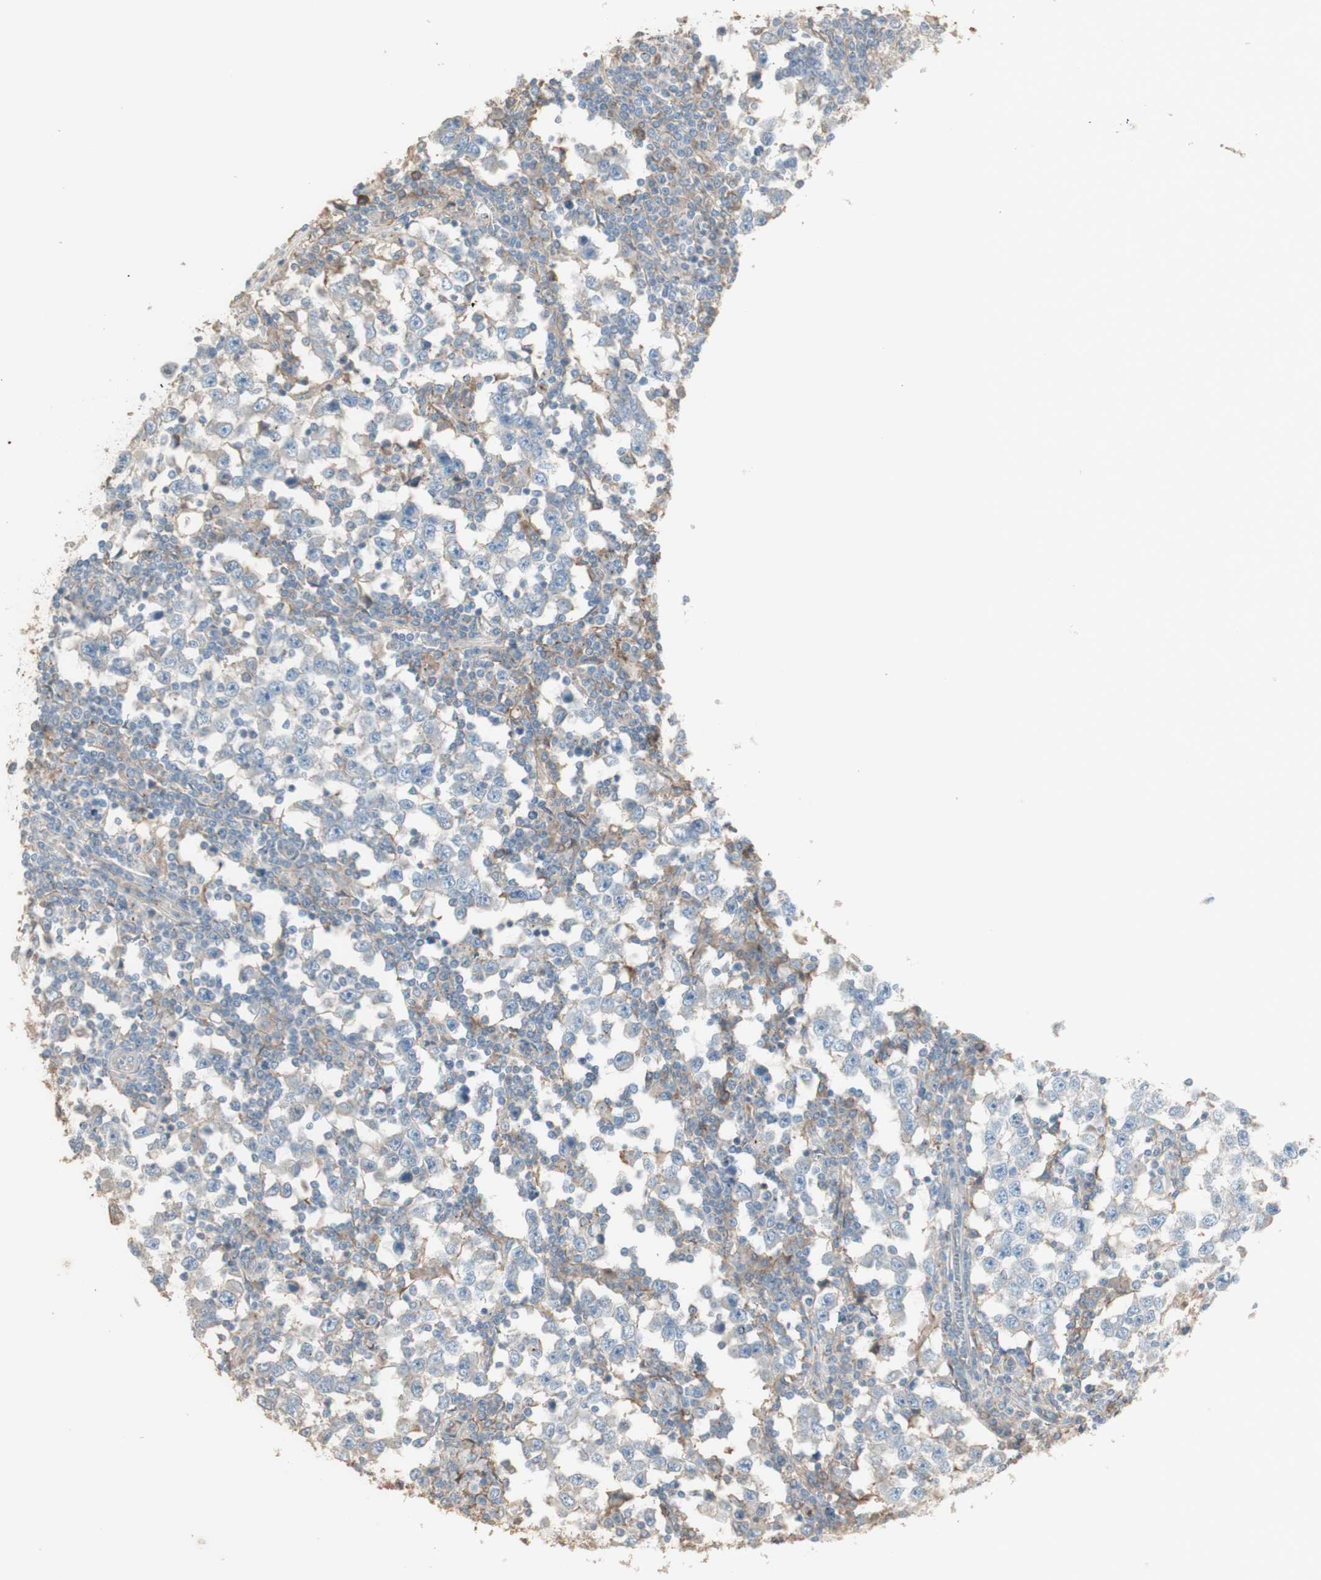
{"staining": {"intensity": "negative", "quantity": "none", "location": "none"}, "tissue": "testis cancer", "cell_type": "Tumor cells", "image_type": "cancer", "snomed": [{"axis": "morphology", "description": "Seminoma, NOS"}, {"axis": "topography", "description": "Testis"}], "caption": "High power microscopy micrograph of an immunohistochemistry photomicrograph of seminoma (testis), revealing no significant staining in tumor cells.", "gene": "IFNG", "patient": {"sex": "male", "age": 65}}